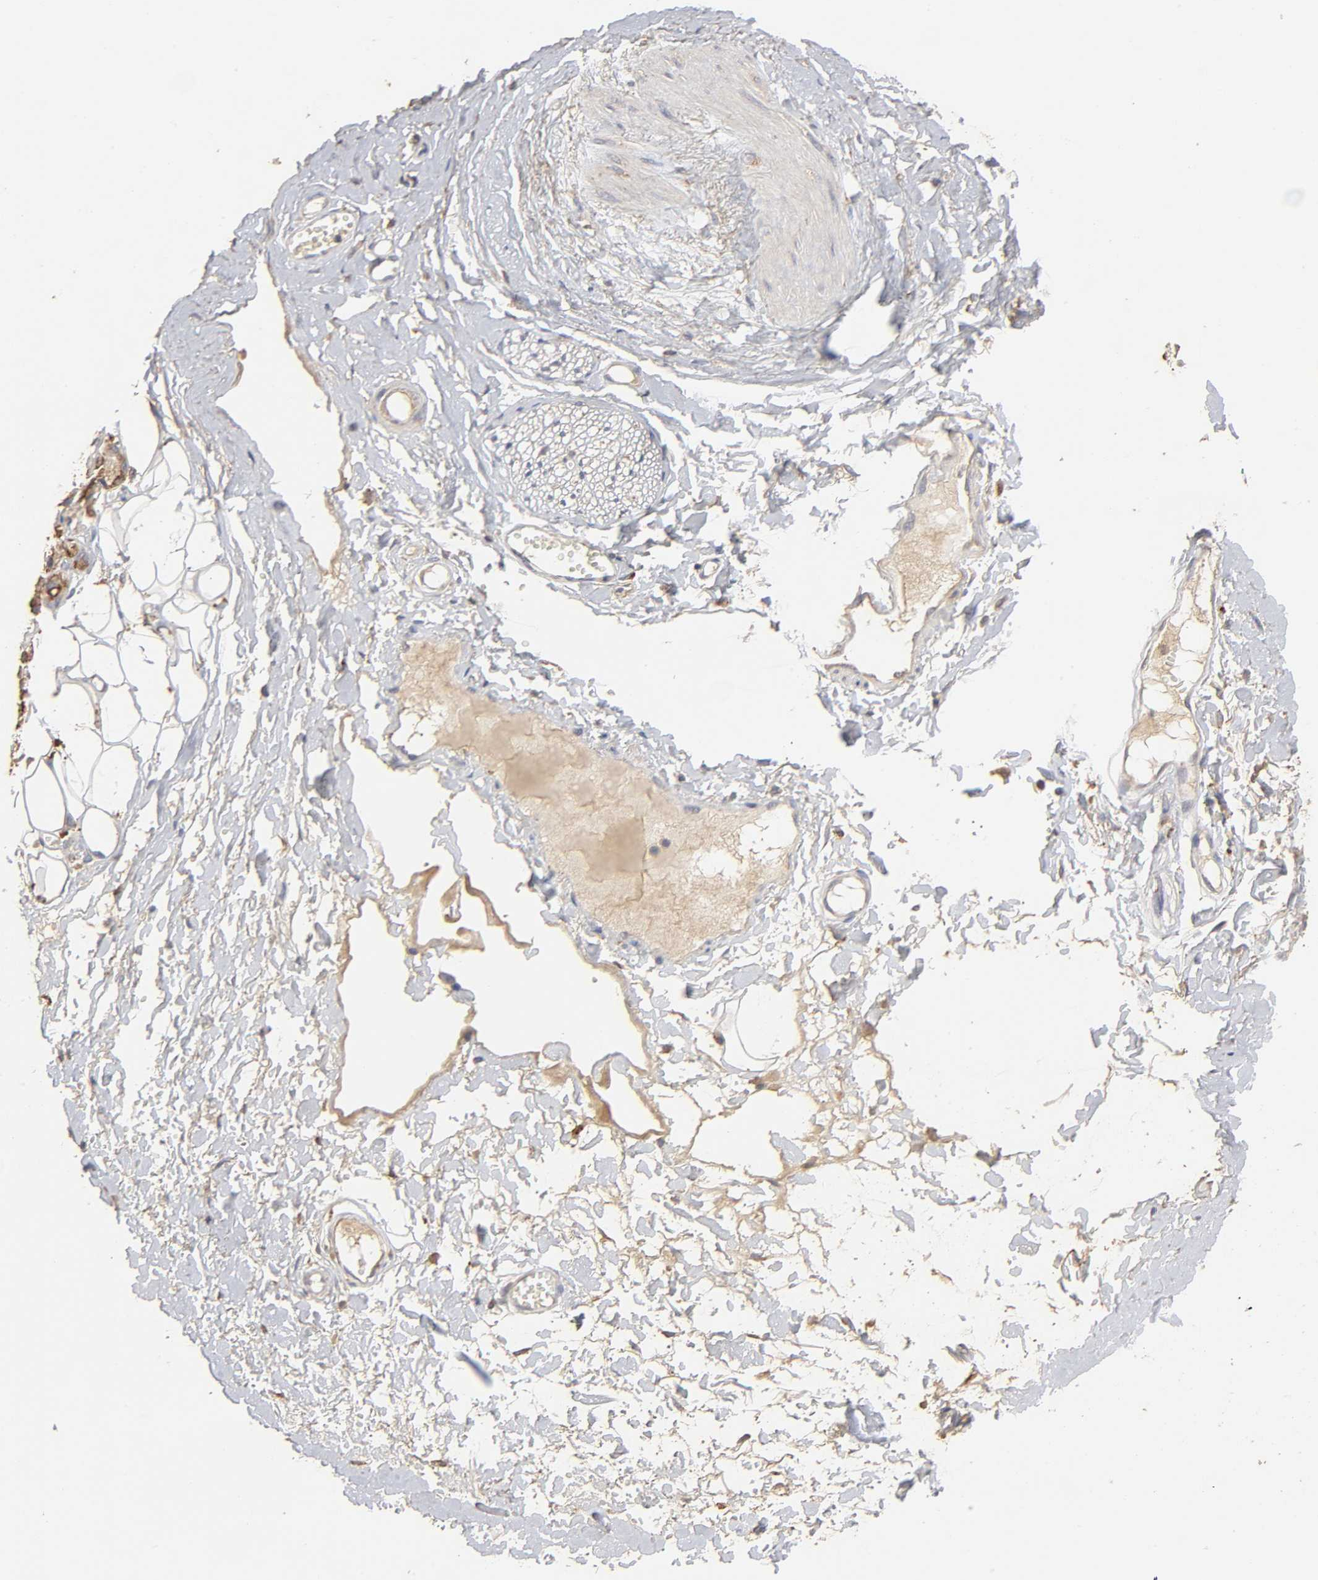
{"staining": {"intensity": "strong", "quantity": ">75%", "location": "cytoplasmic/membranous"}, "tissue": "adipose tissue", "cell_type": "Adipocytes", "image_type": "normal", "snomed": [{"axis": "morphology", "description": "Normal tissue, NOS"}, {"axis": "morphology", "description": "Inflammation, NOS"}, {"axis": "topography", "description": "Salivary gland"}, {"axis": "topography", "description": "Peripheral nerve tissue"}], "caption": "About >75% of adipocytes in benign human adipose tissue display strong cytoplasmic/membranous protein positivity as visualized by brown immunohistochemical staining.", "gene": "EIF4G2", "patient": {"sex": "female", "age": 75}}